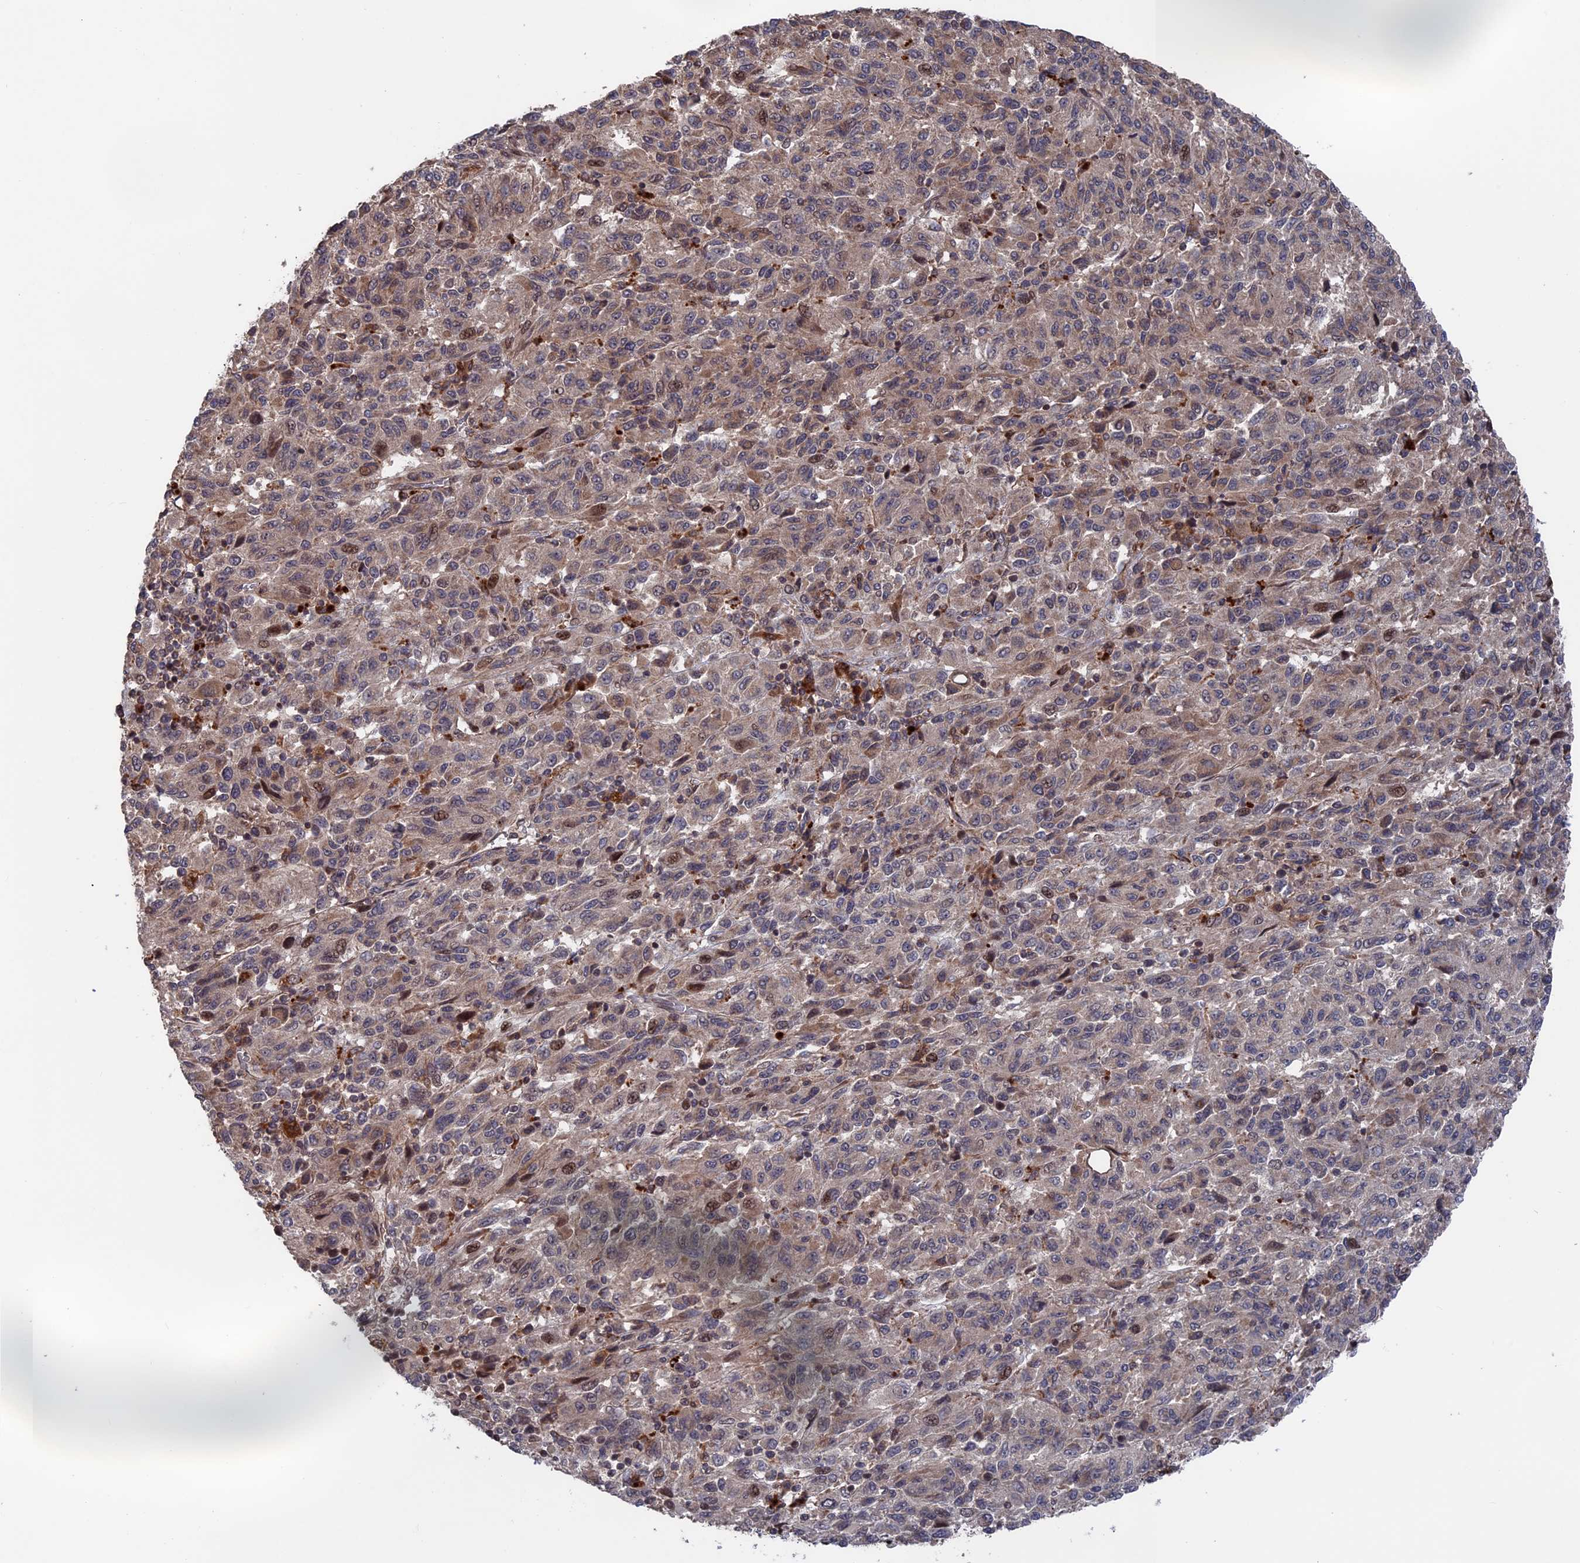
{"staining": {"intensity": "weak", "quantity": "25%-75%", "location": "cytoplasmic/membranous,nuclear"}, "tissue": "melanoma", "cell_type": "Tumor cells", "image_type": "cancer", "snomed": [{"axis": "morphology", "description": "Malignant melanoma, Metastatic site"}, {"axis": "topography", "description": "Lung"}], "caption": "Immunohistochemistry of malignant melanoma (metastatic site) shows low levels of weak cytoplasmic/membranous and nuclear positivity in approximately 25%-75% of tumor cells. Nuclei are stained in blue.", "gene": "PLA2G15", "patient": {"sex": "male", "age": 64}}